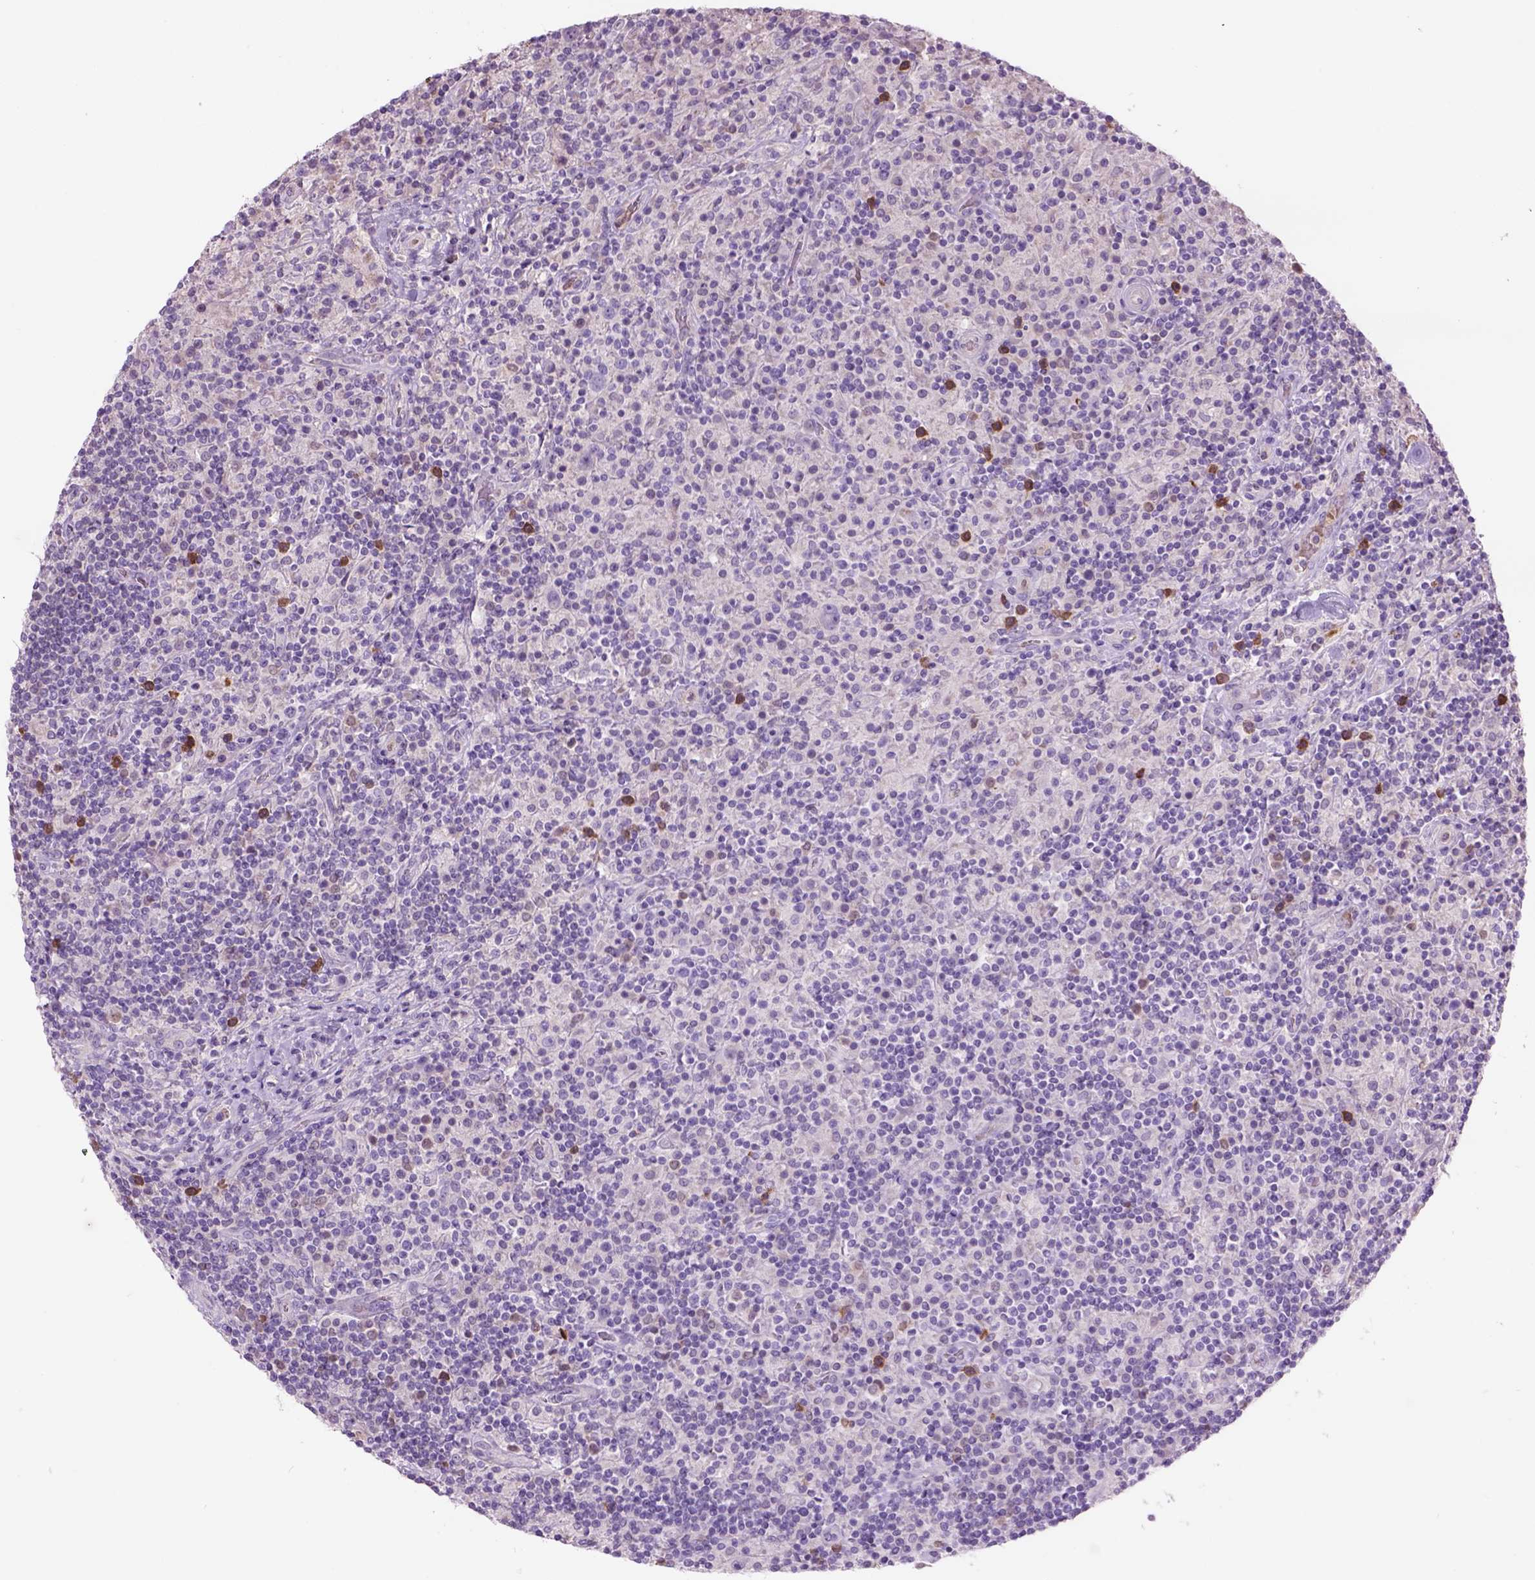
{"staining": {"intensity": "negative", "quantity": "none", "location": "none"}, "tissue": "lymphoma", "cell_type": "Tumor cells", "image_type": "cancer", "snomed": [{"axis": "morphology", "description": "Hodgkin's disease, NOS"}, {"axis": "topography", "description": "Lymph node"}], "caption": "IHC photomicrograph of neoplastic tissue: lymphoma stained with DAB (3,3'-diaminobenzidine) demonstrates no significant protein expression in tumor cells.", "gene": "CD84", "patient": {"sex": "male", "age": 70}}